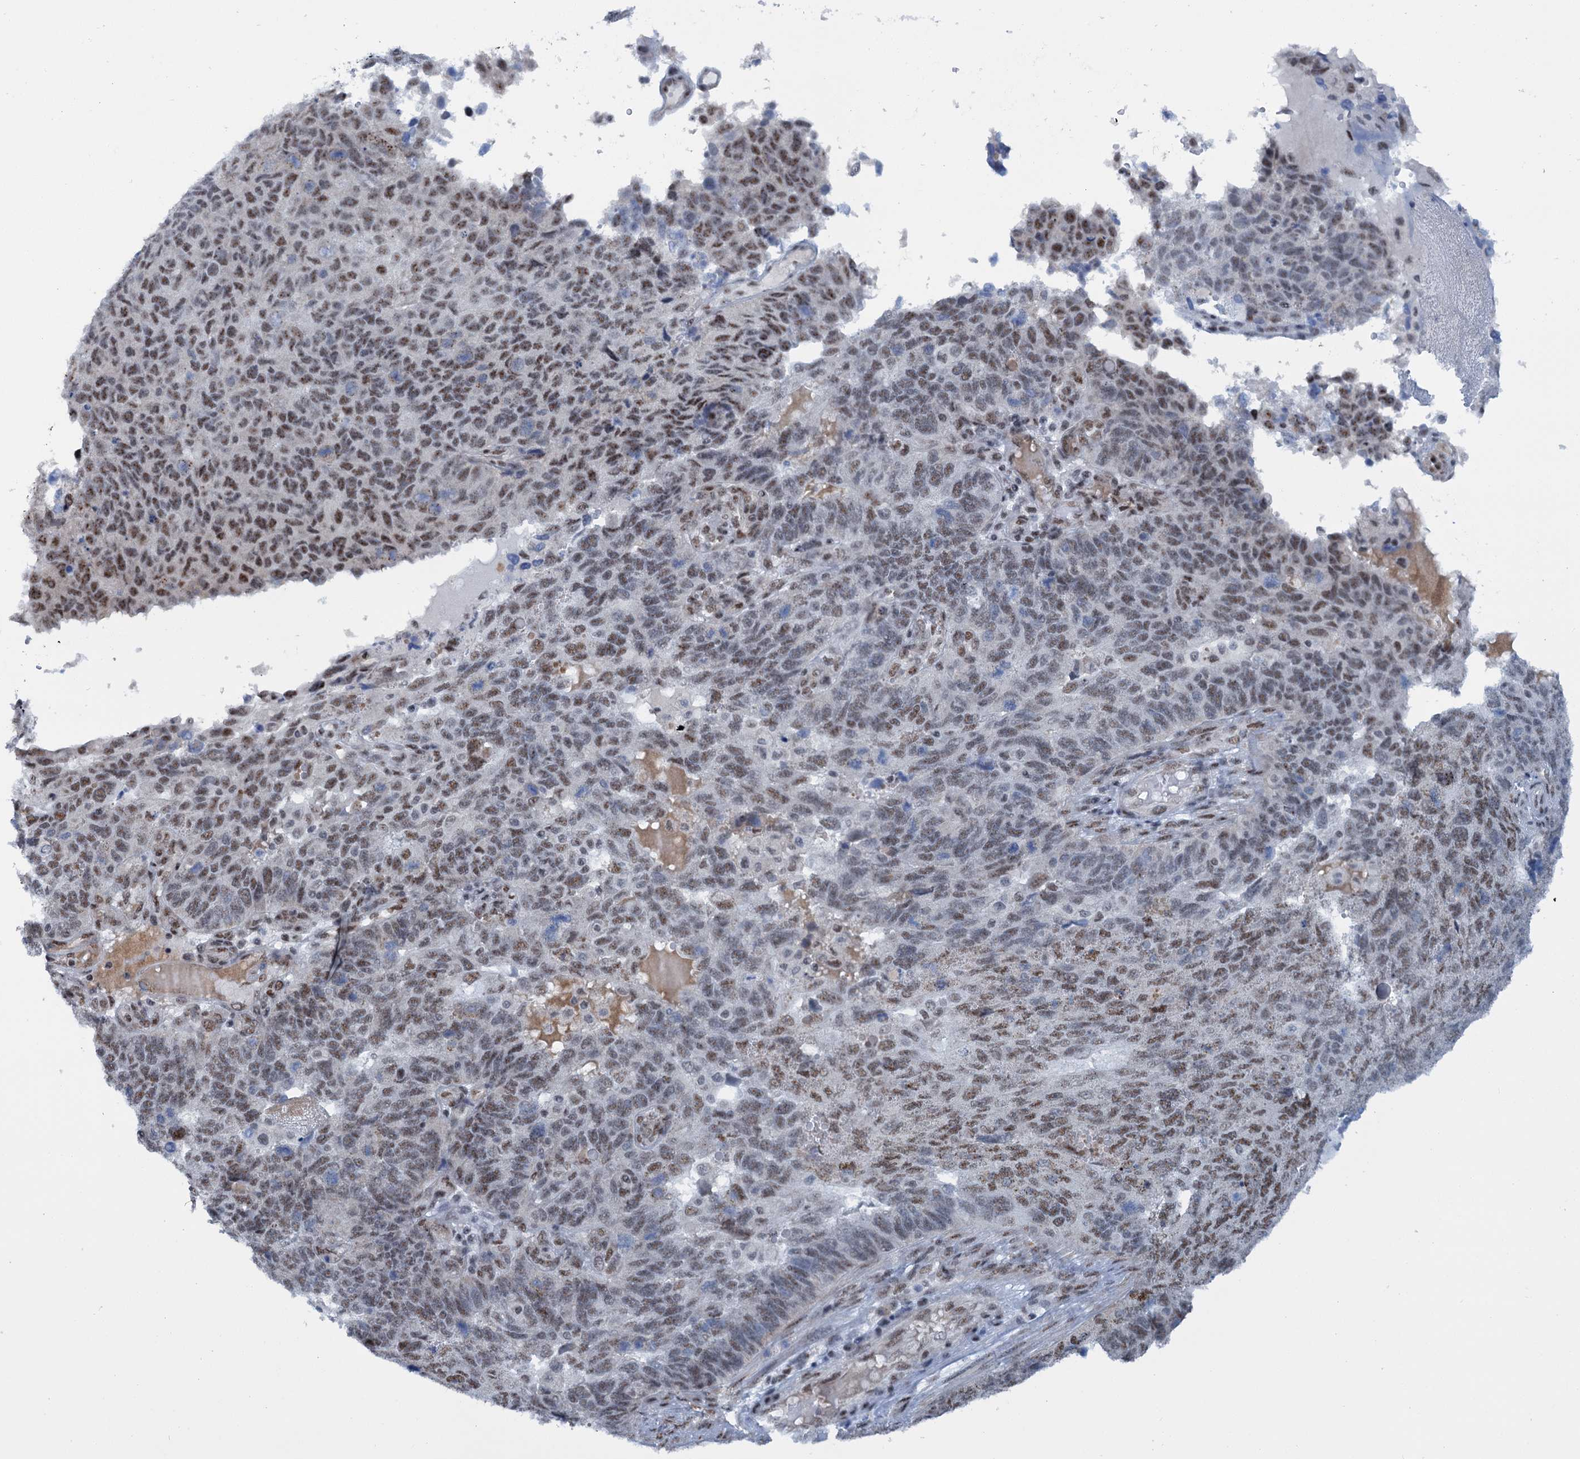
{"staining": {"intensity": "moderate", "quantity": "25%-75%", "location": "nuclear"}, "tissue": "endometrial cancer", "cell_type": "Tumor cells", "image_type": "cancer", "snomed": [{"axis": "morphology", "description": "Adenocarcinoma, NOS"}, {"axis": "topography", "description": "Endometrium"}], "caption": "A brown stain labels moderate nuclear staining of a protein in endometrial cancer tumor cells. The protein of interest is stained brown, and the nuclei are stained in blue (DAB (3,3'-diaminobenzidine) IHC with brightfield microscopy, high magnification).", "gene": "SREK1", "patient": {"sex": "female", "age": 66}}